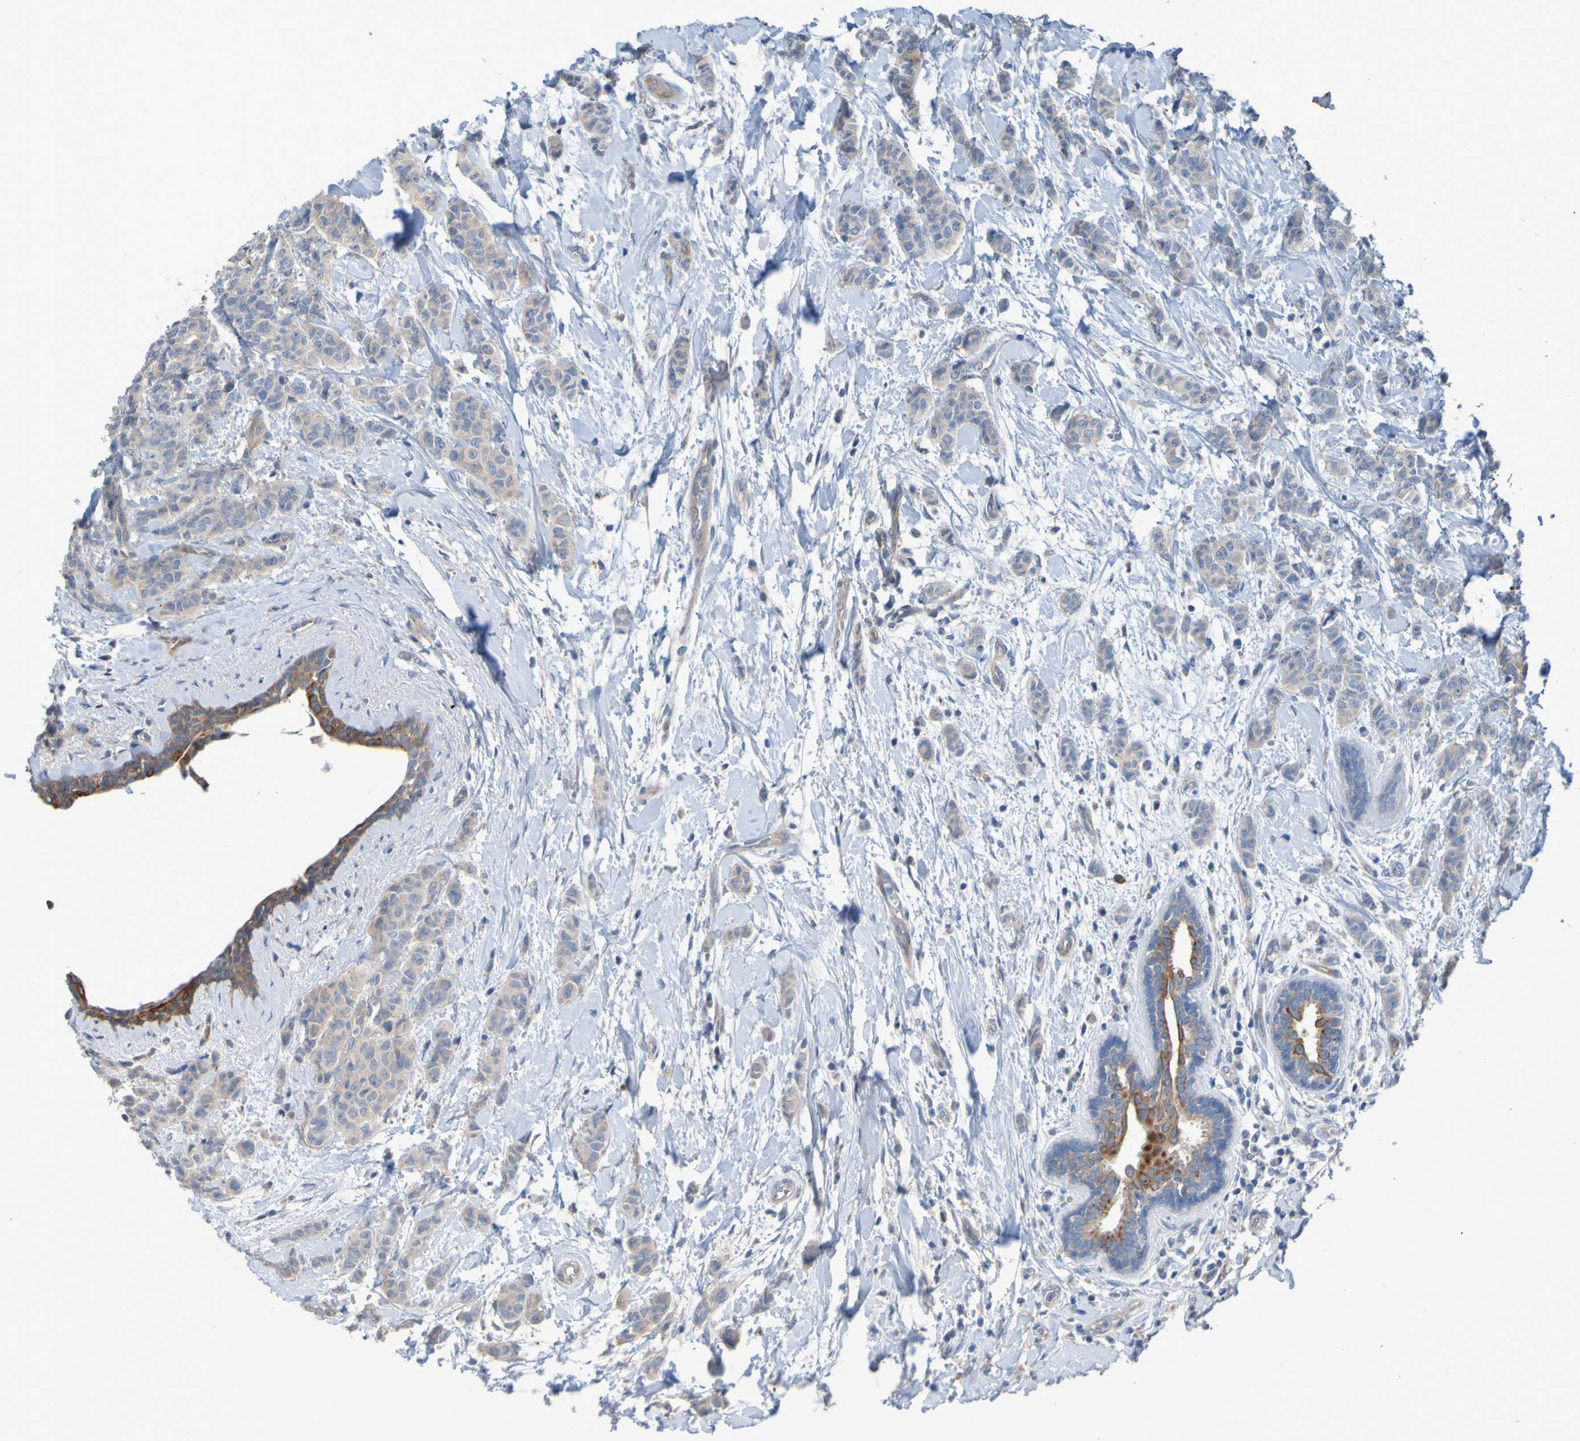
{"staining": {"intensity": "weak", "quantity": ">75%", "location": "cytoplasmic/membranous"}, "tissue": "breast cancer", "cell_type": "Tumor cells", "image_type": "cancer", "snomed": [{"axis": "morphology", "description": "Normal tissue, NOS"}, {"axis": "morphology", "description": "Duct carcinoma"}, {"axis": "topography", "description": "Breast"}], "caption": "Immunohistochemistry (IHC) of breast cancer shows low levels of weak cytoplasmic/membranous positivity in about >75% of tumor cells. The staining was performed using DAB (3,3'-diaminobenzidine) to visualize the protein expression in brown, while the nuclei were stained in blue with hematoxylin (Magnification: 20x).", "gene": "NPRL3", "patient": {"sex": "female", "age": 40}}